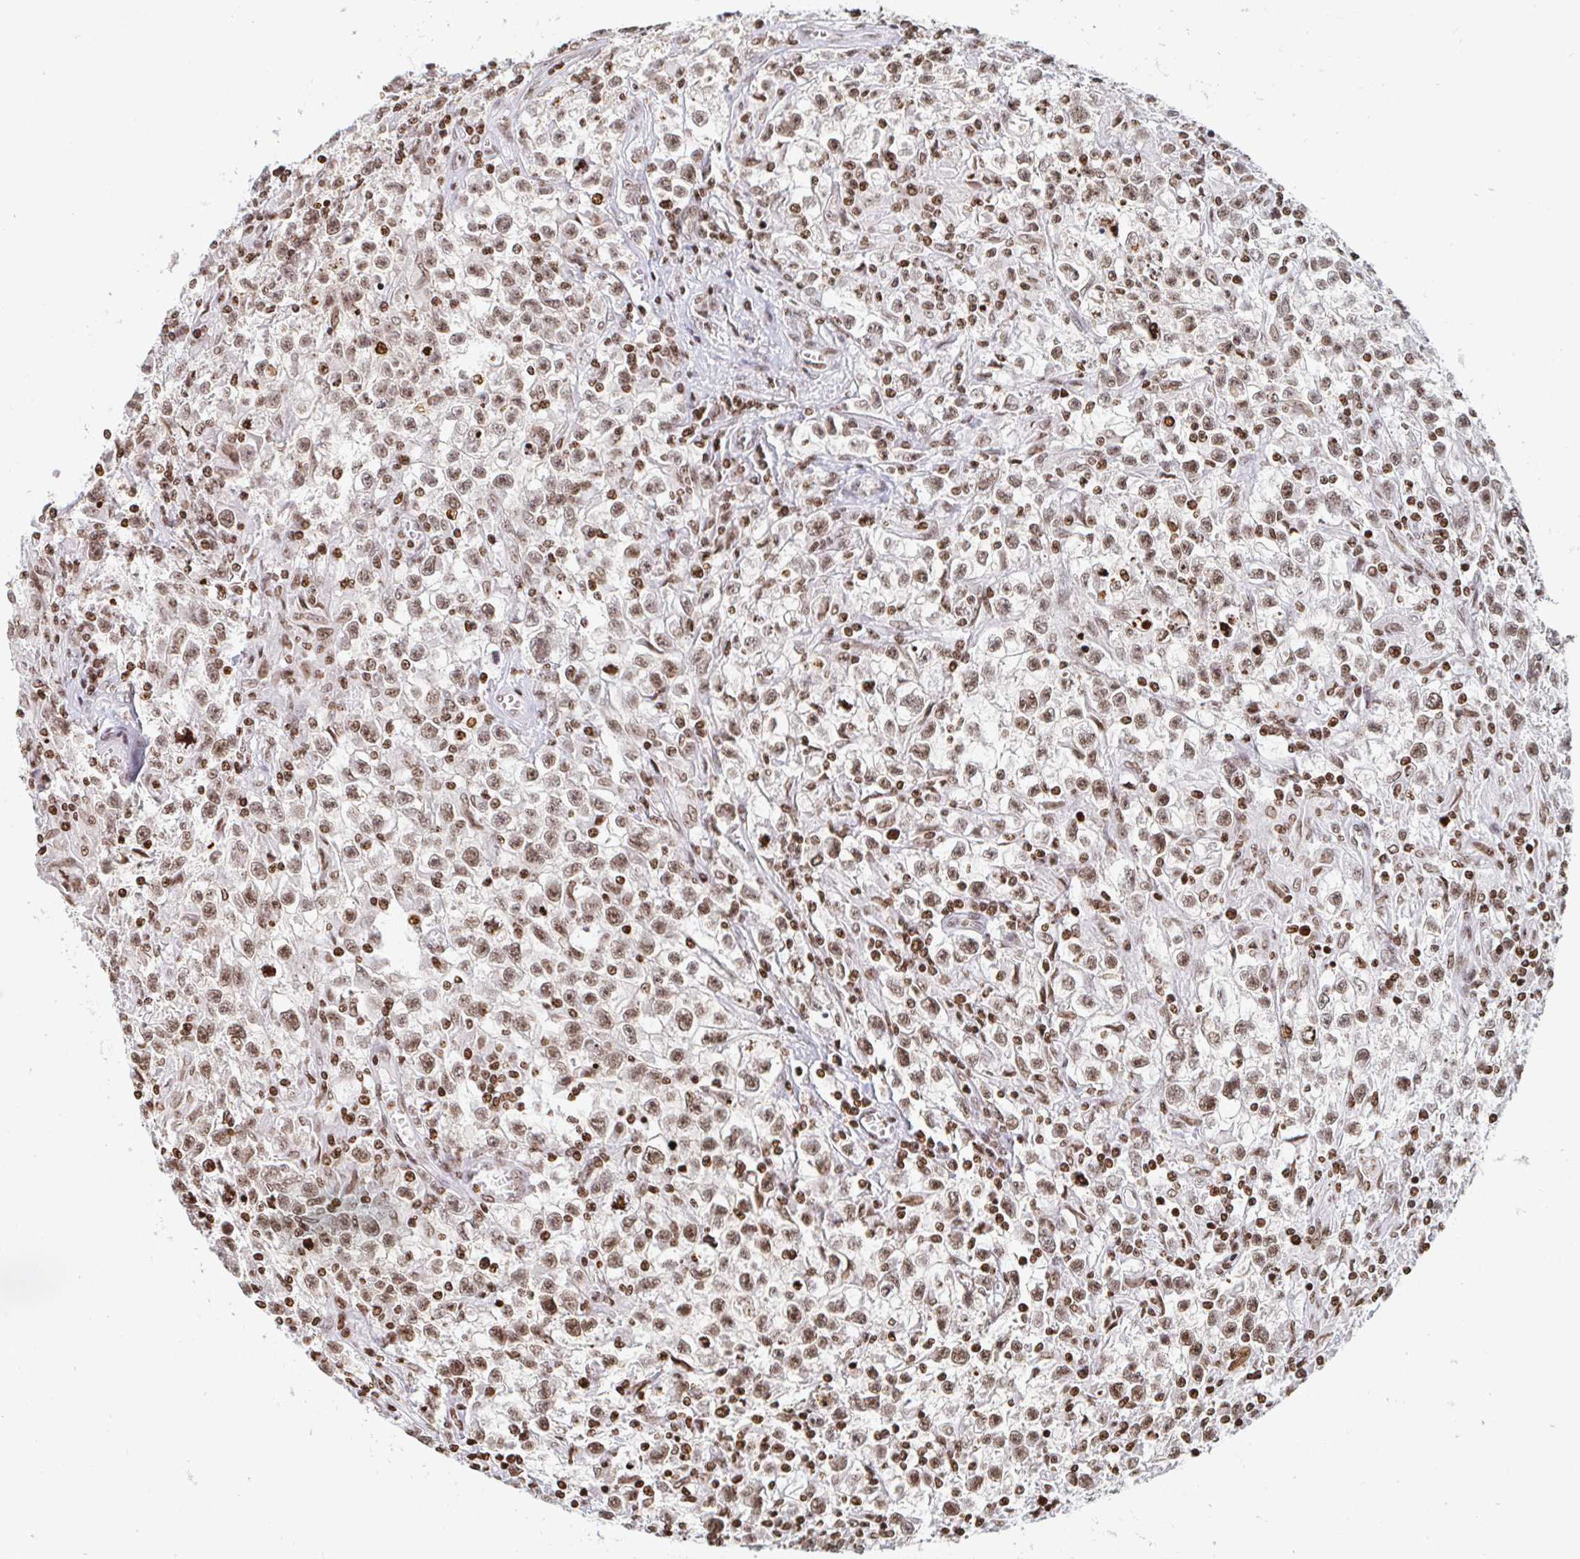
{"staining": {"intensity": "moderate", "quantity": ">75%", "location": "nuclear"}, "tissue": "testis cancer", "cell_type": "Tumor cells", "image_type": "cancer", "snomed": [{"axis": "morphology", "description": "Seminoma, NOS"}, {"axis": "topography", "description": "Testis"}], "caption": "Brown immunohistochemical staining in testis seminoma displays moderate nuclear staining in about >75% of tumor cells. The staining was performed using DAB (3,3'-diaminobenzidine) to visualize the protein expression in brown, while the nuclei were stained in blue with hematoxylin (Magnification: 20x).", "gene": "HOXC10", "patient": {"sex": "male", "age": 31}}